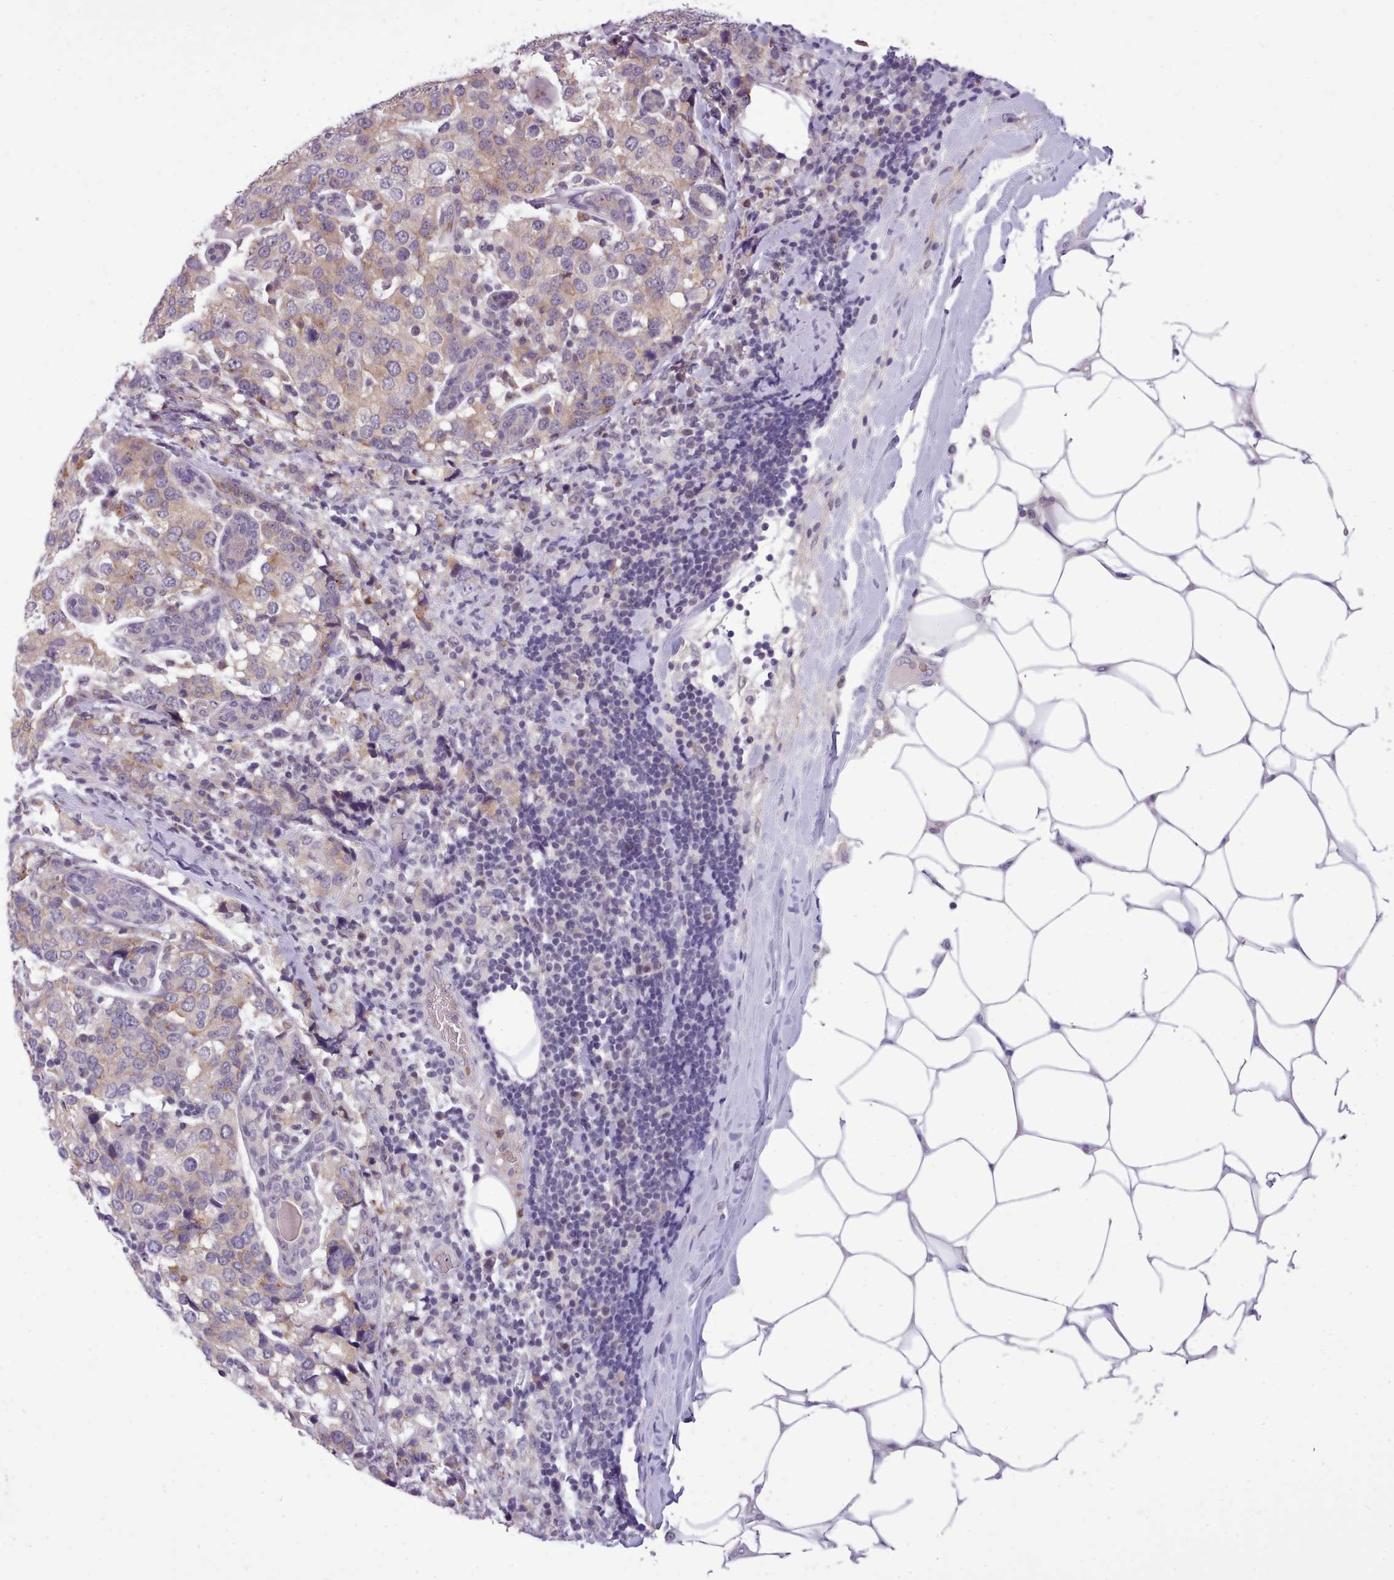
{"staining": {"intensity": "weak", "quantity": ">75%", "location": "cytoplasmic/membranous"}, "tissue": "breast cancer", "cell_type": "Tumor cells", "image_type": "cancer", "snomed": [{"axis": "morphology", "description": "Lobular carcinoma"}, {"axis": "topography", "description": "Breast"}], "caption": "Immunohistochemical staining of human breast cancer (lobular carcinoma) reveals low levels of weak cytoplasmic/membranous protein expression in approximately >75% of tumor cells. (IHC, brightfield microscopy, high magnification).", "gene": "KCTD16", "patient": {"sex": "female", "age": 59}}